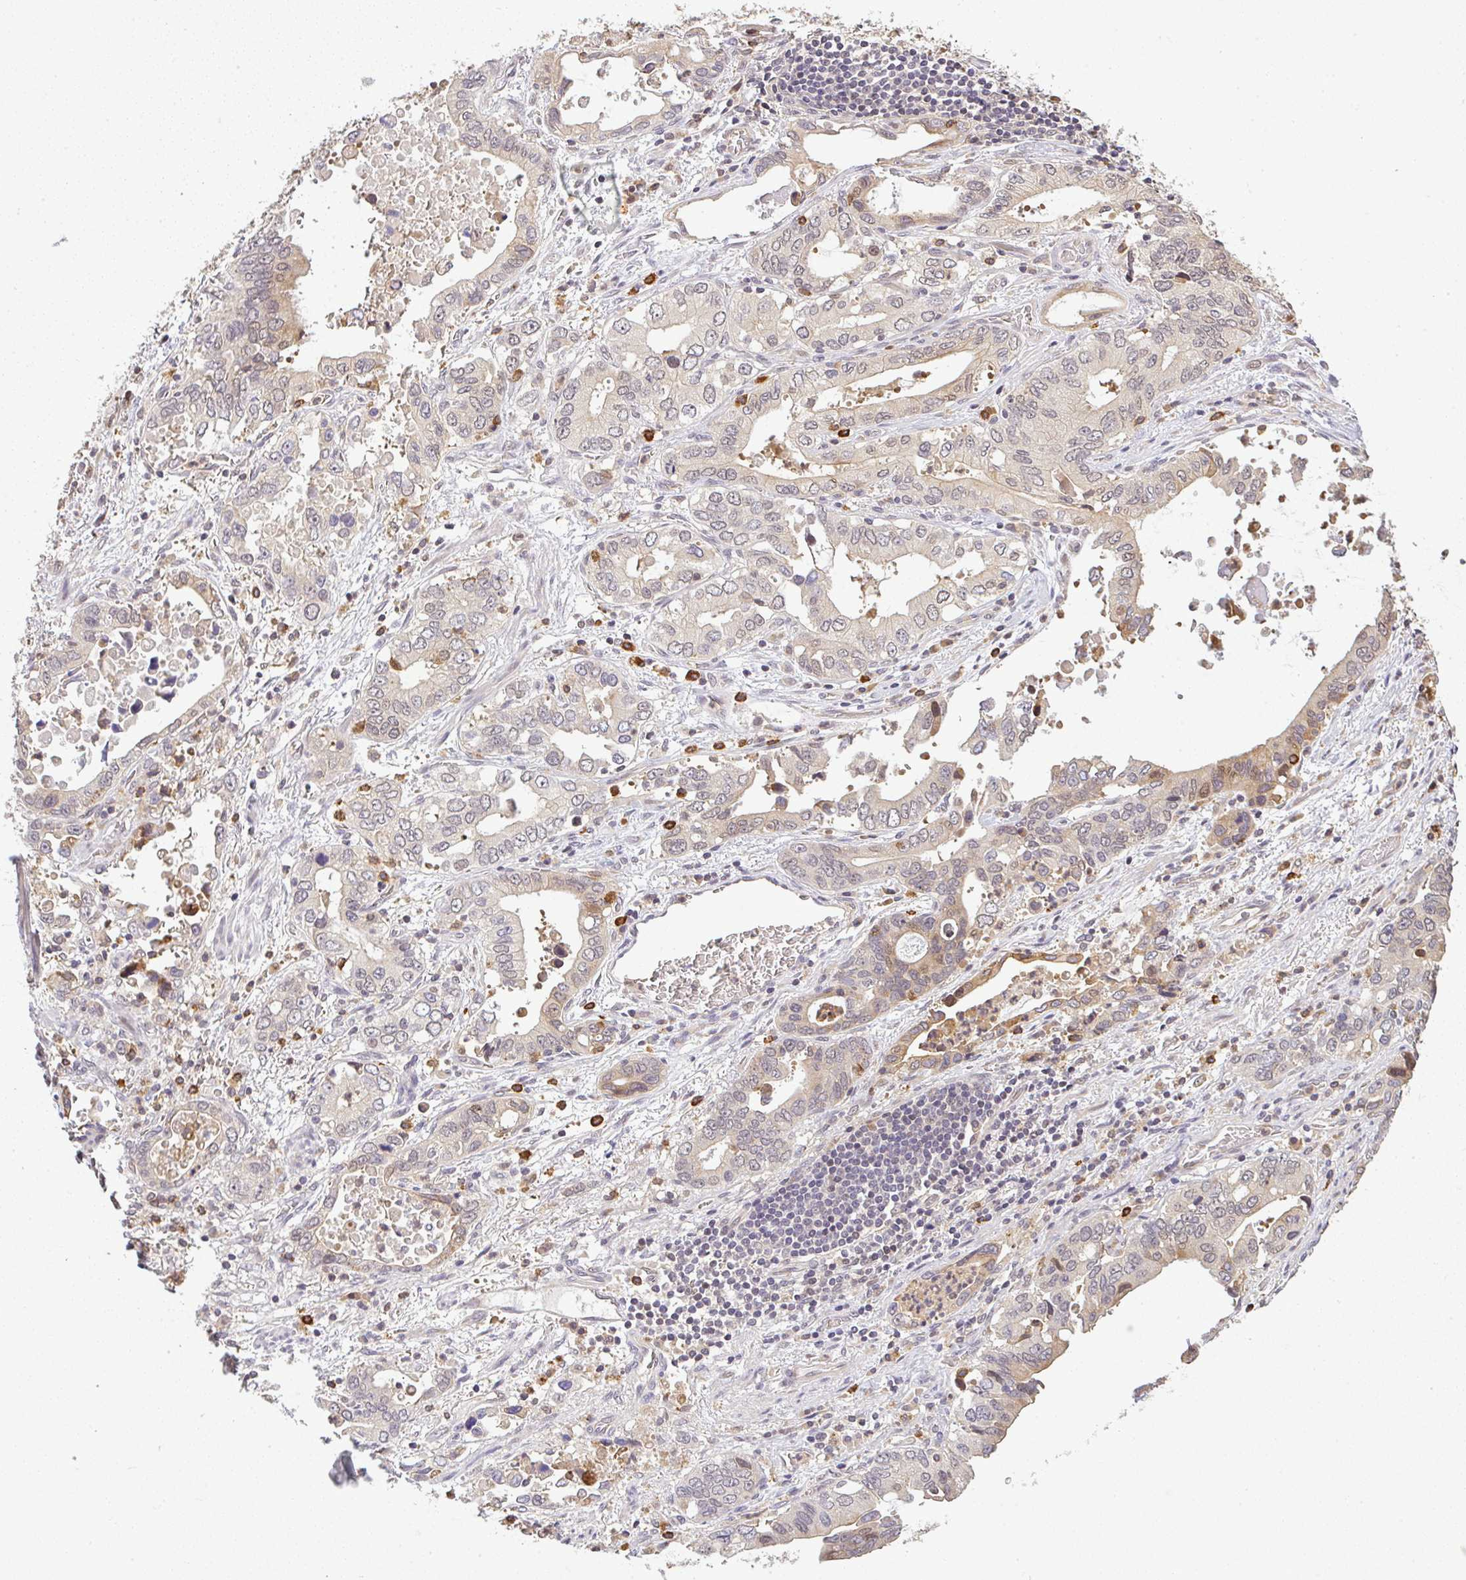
{"staining": {"intensity": "weak", "quantity": "<25%", "location": "cytoplasmic/membranous,nuclear"}, "tissue": "stomach cancer", "cell_type": "Tumor cells", "image_type": "cancer", "snomed": [{"axis": "morphology", "description": "Adenocarcinoma, NOS"}, {"axis": "topography", "description": "Stomach, upper"}], "caption": "Stomach cancer (adenocarcinoma) was stained to show a protein in brown. There is no significant expression in tumor cells.", "gene": "FAM153A", "patient": {"sex": "male", "age": 74}}